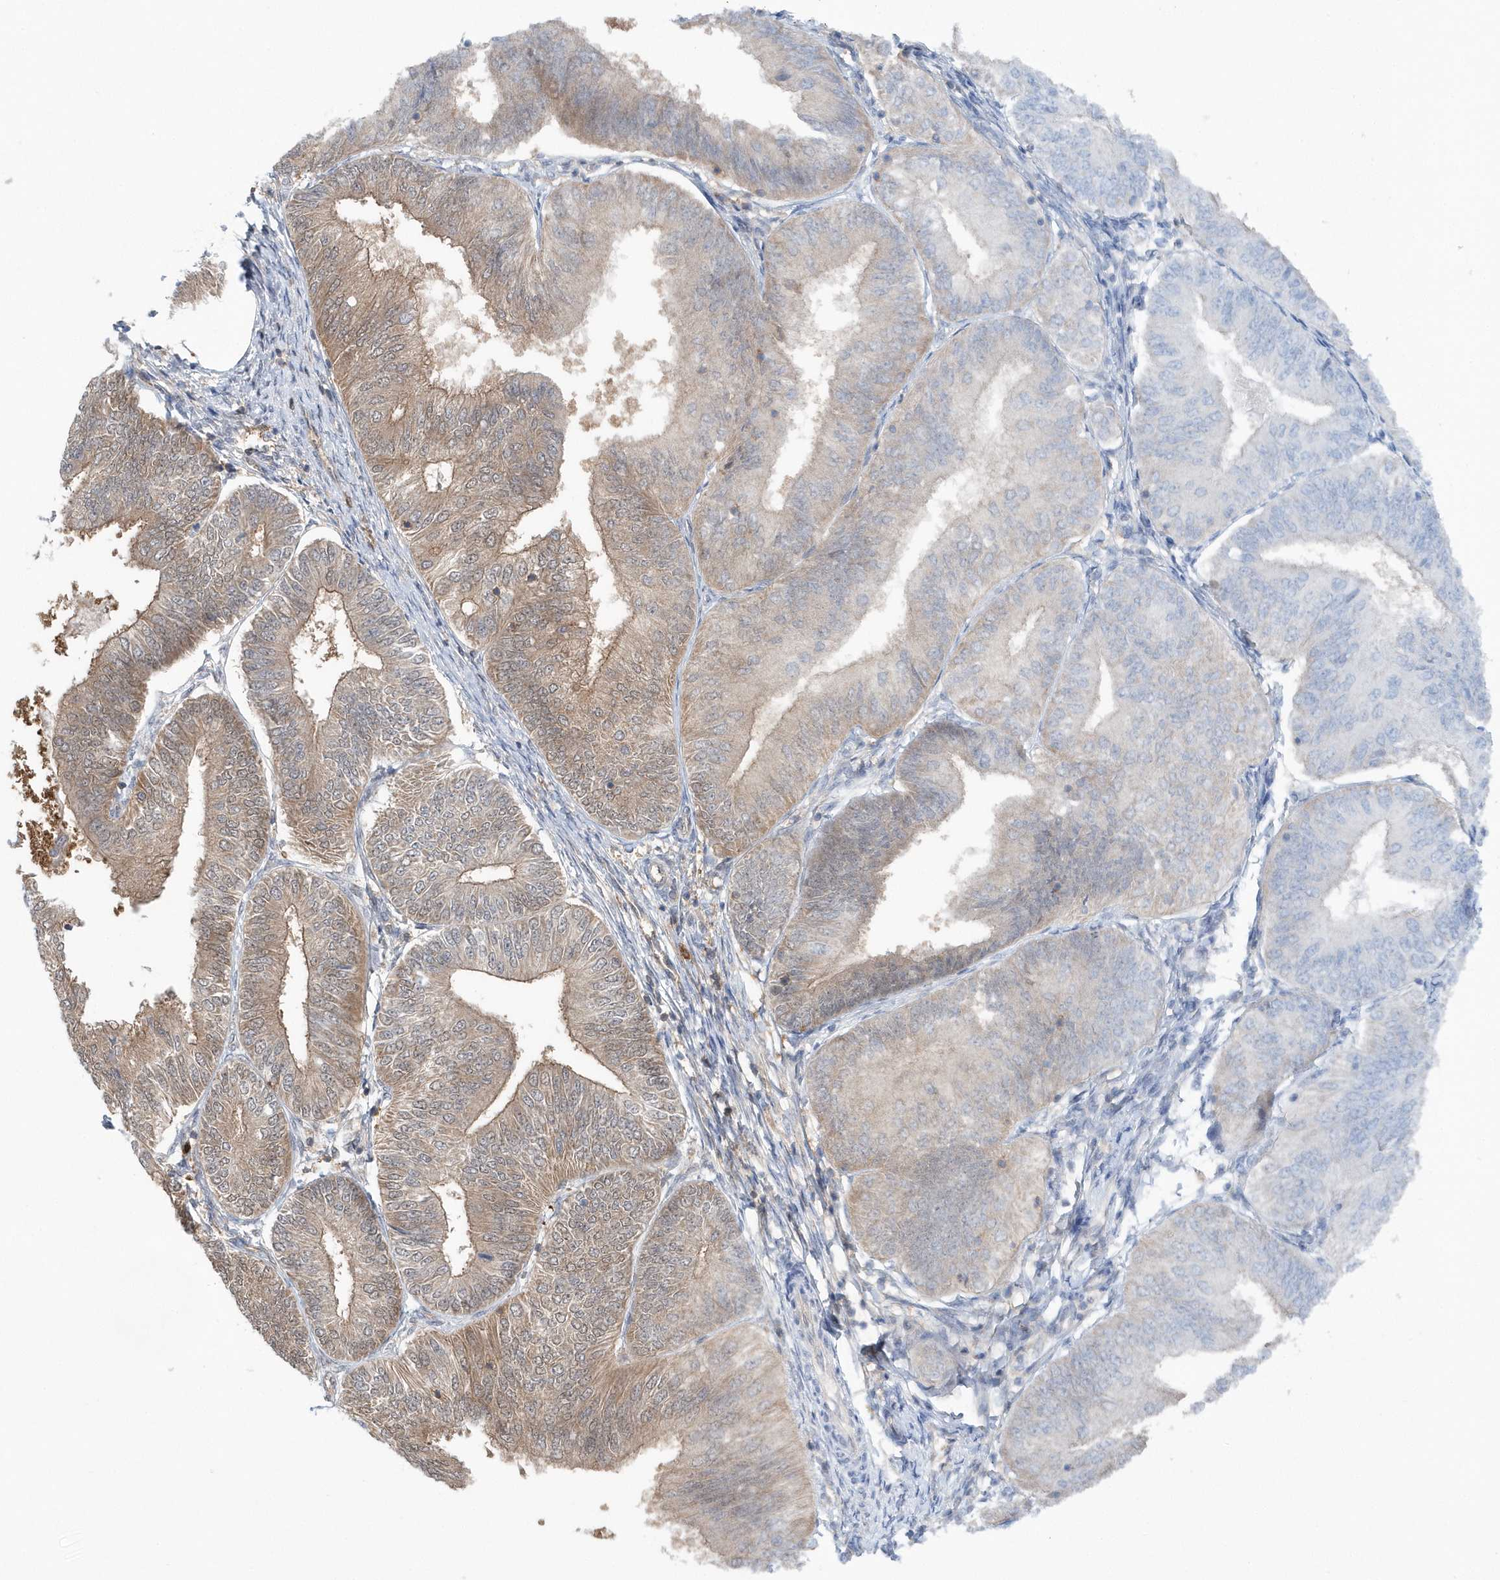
{"staining": {"intensity": "moderate", "quantity": ">75%", "location": "cytoplasmic/membranous"}, "tissue": "endometrial cancer", "cell_type": "Tumor cells", "image_type": "cancer", "snomed": [{"axis": "morphology", "description": "Adenocarcinoma, NOS"}, {"axis": "topography", "description": "Endometrium"}], "caption": "This micrograph shows immunohistochemistry staining of human endometrial cancer, with medium moderate cytoplasmic/membranous staining in about >75% of tumor cells.", "gene": "RNF7", "patient": {"sex": "female", "age": 58}}